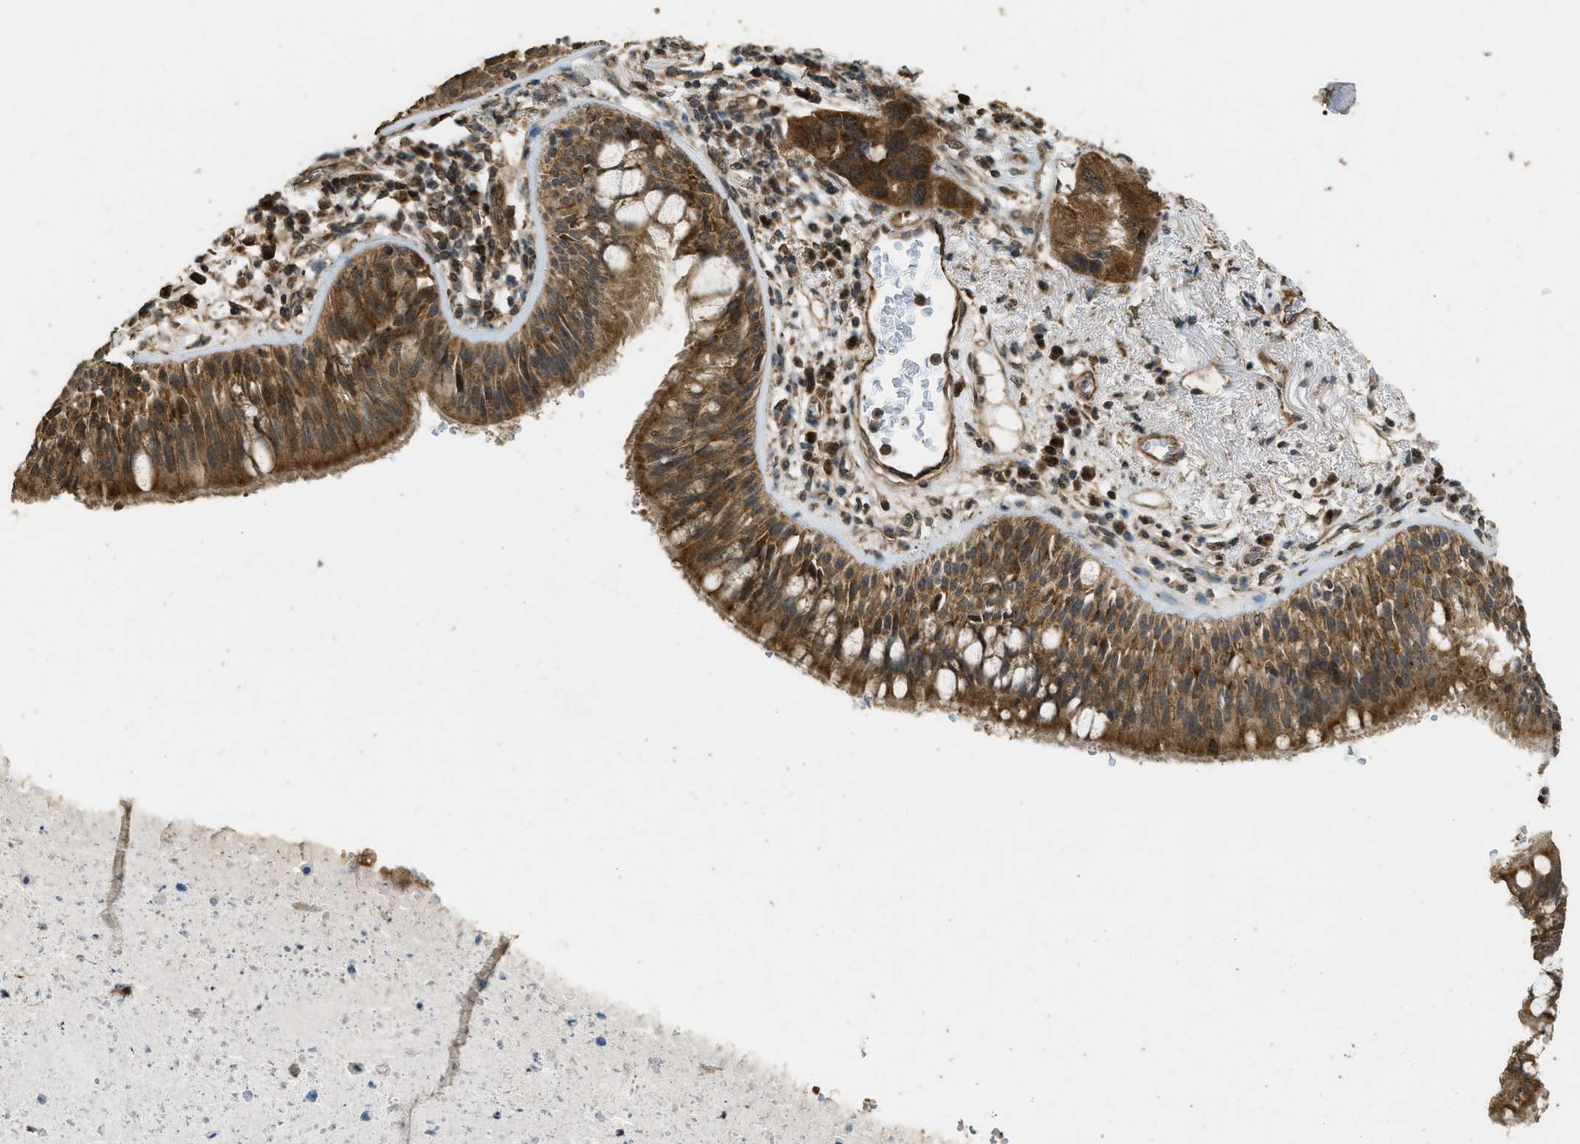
{"staining": {"intensity": "strong", "quantity": ">75%", "location": "cytoplasmic/membranous"}, "tissue": "bronchus", "cell_type": "Respiratory epithelial cells", "image_type": "normal", "snomed": [{"axis": "morphology", "description": "Normal tissue, NOS"}, {"axis": "morphology", "description": "Adenocarcinoma, NOS"}, {"axis": "morphology", "description": "Adenocarcinoma, metastatic, NOS"}, {"axis": "topography", "description": "Lymph node"}, {"axis": "topography", "description": "Bronchus"}, {"axis": "topography", "description": "Lung"}], "caption": "Immunohistochemical staining of benign bronchus demonstrates high levels of strong cytoplasmic/membranous staining in about >75% of respiratory epithelial cells.", "gene": "CTPS1", "patient": {"sex": "female", "age": 54}}